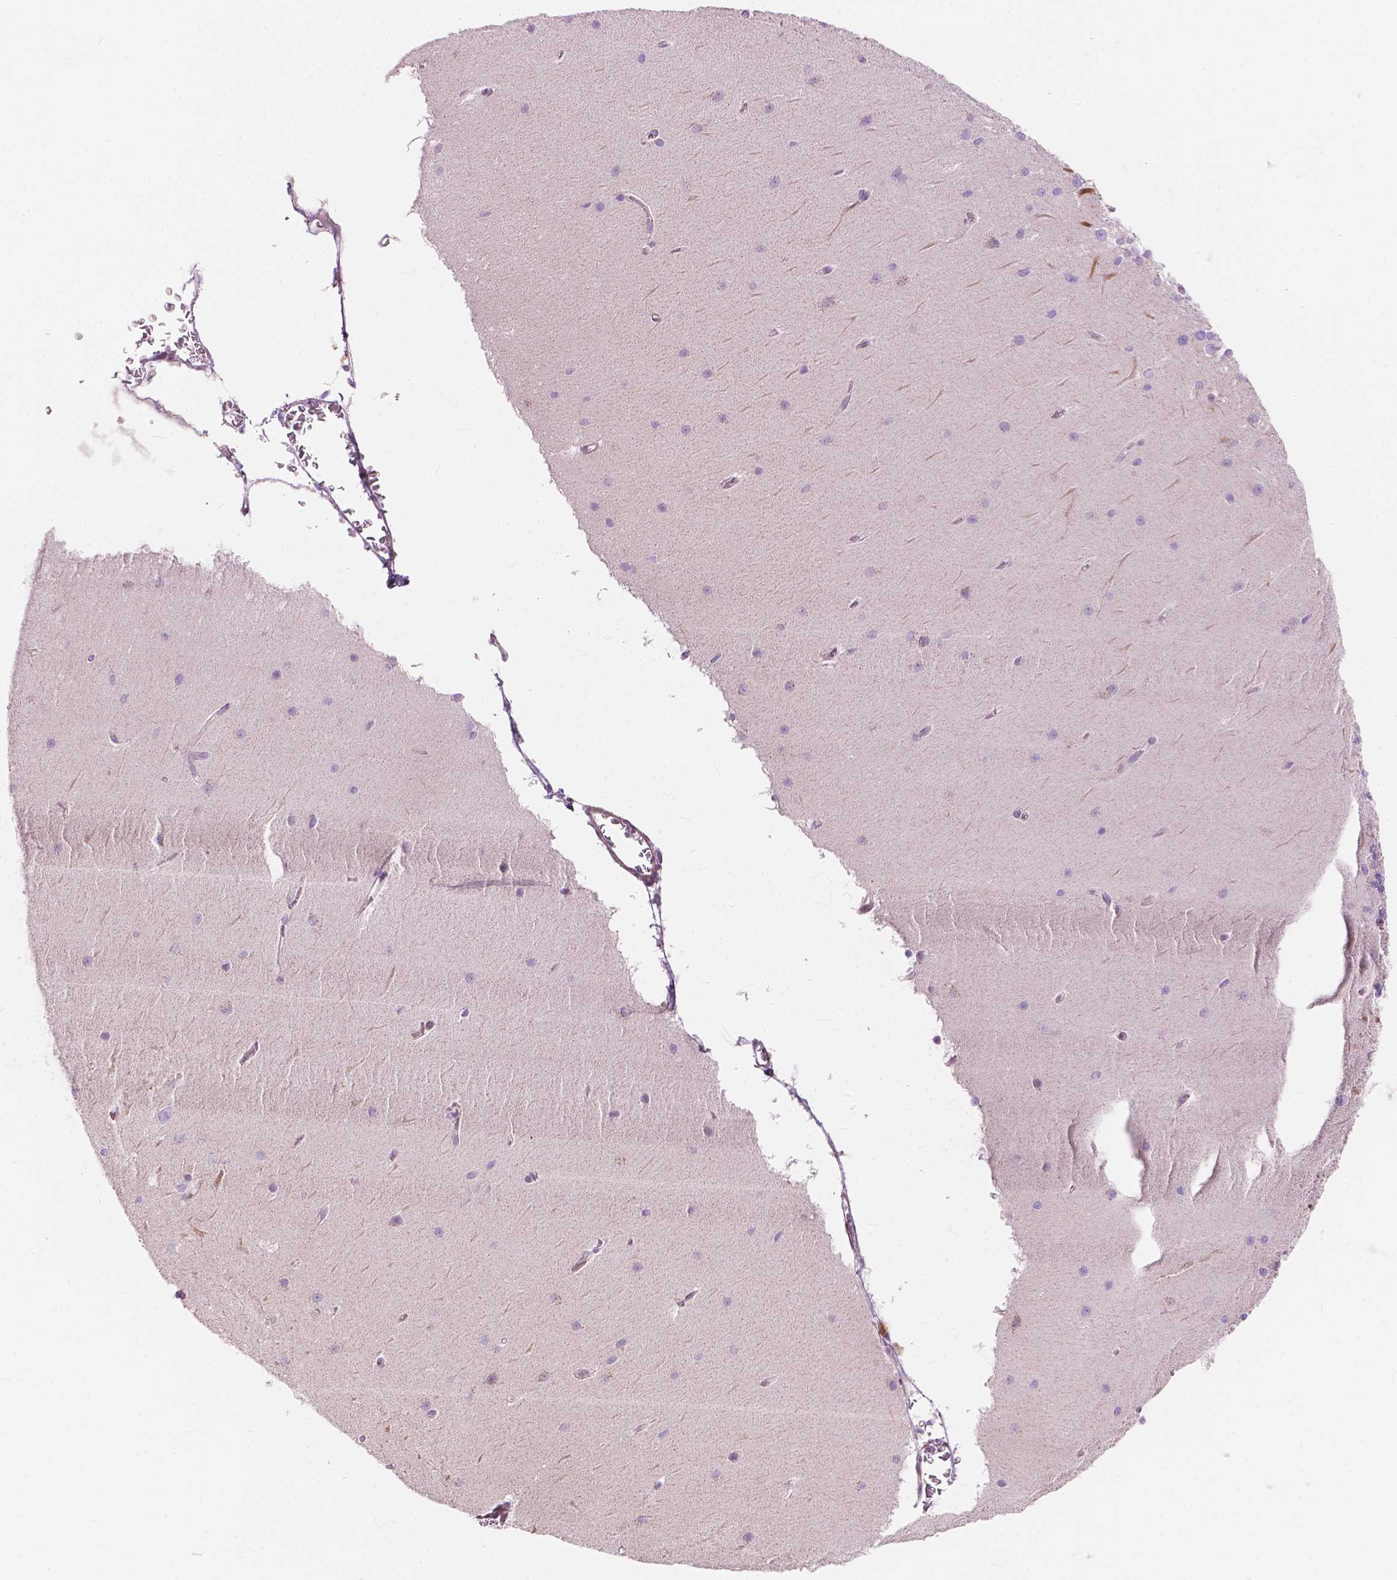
{"staining": {"intensity": "negative", "quantity": "none", "location": "none"}, "tissue": "cerebellum", "cell_type": "Cells in molecular layer", "image_type": "normal", "snomed": [{"axis": "morphology", "description": "Normal tissue, NOS"}, {"axis": "topography", "description": "Cerebellum"}], "caption": "Immunohistochemistry histopathology image of benign human cerebellum stained for a protein (brown), which reveals no expression in cells in molecular layer. (DAB (3,3'-diaminobenzidine) immunohistochemistry (IHC), high magnification).", "gene": "MORN1", "patient": {"sex": "female", "age": 19}}